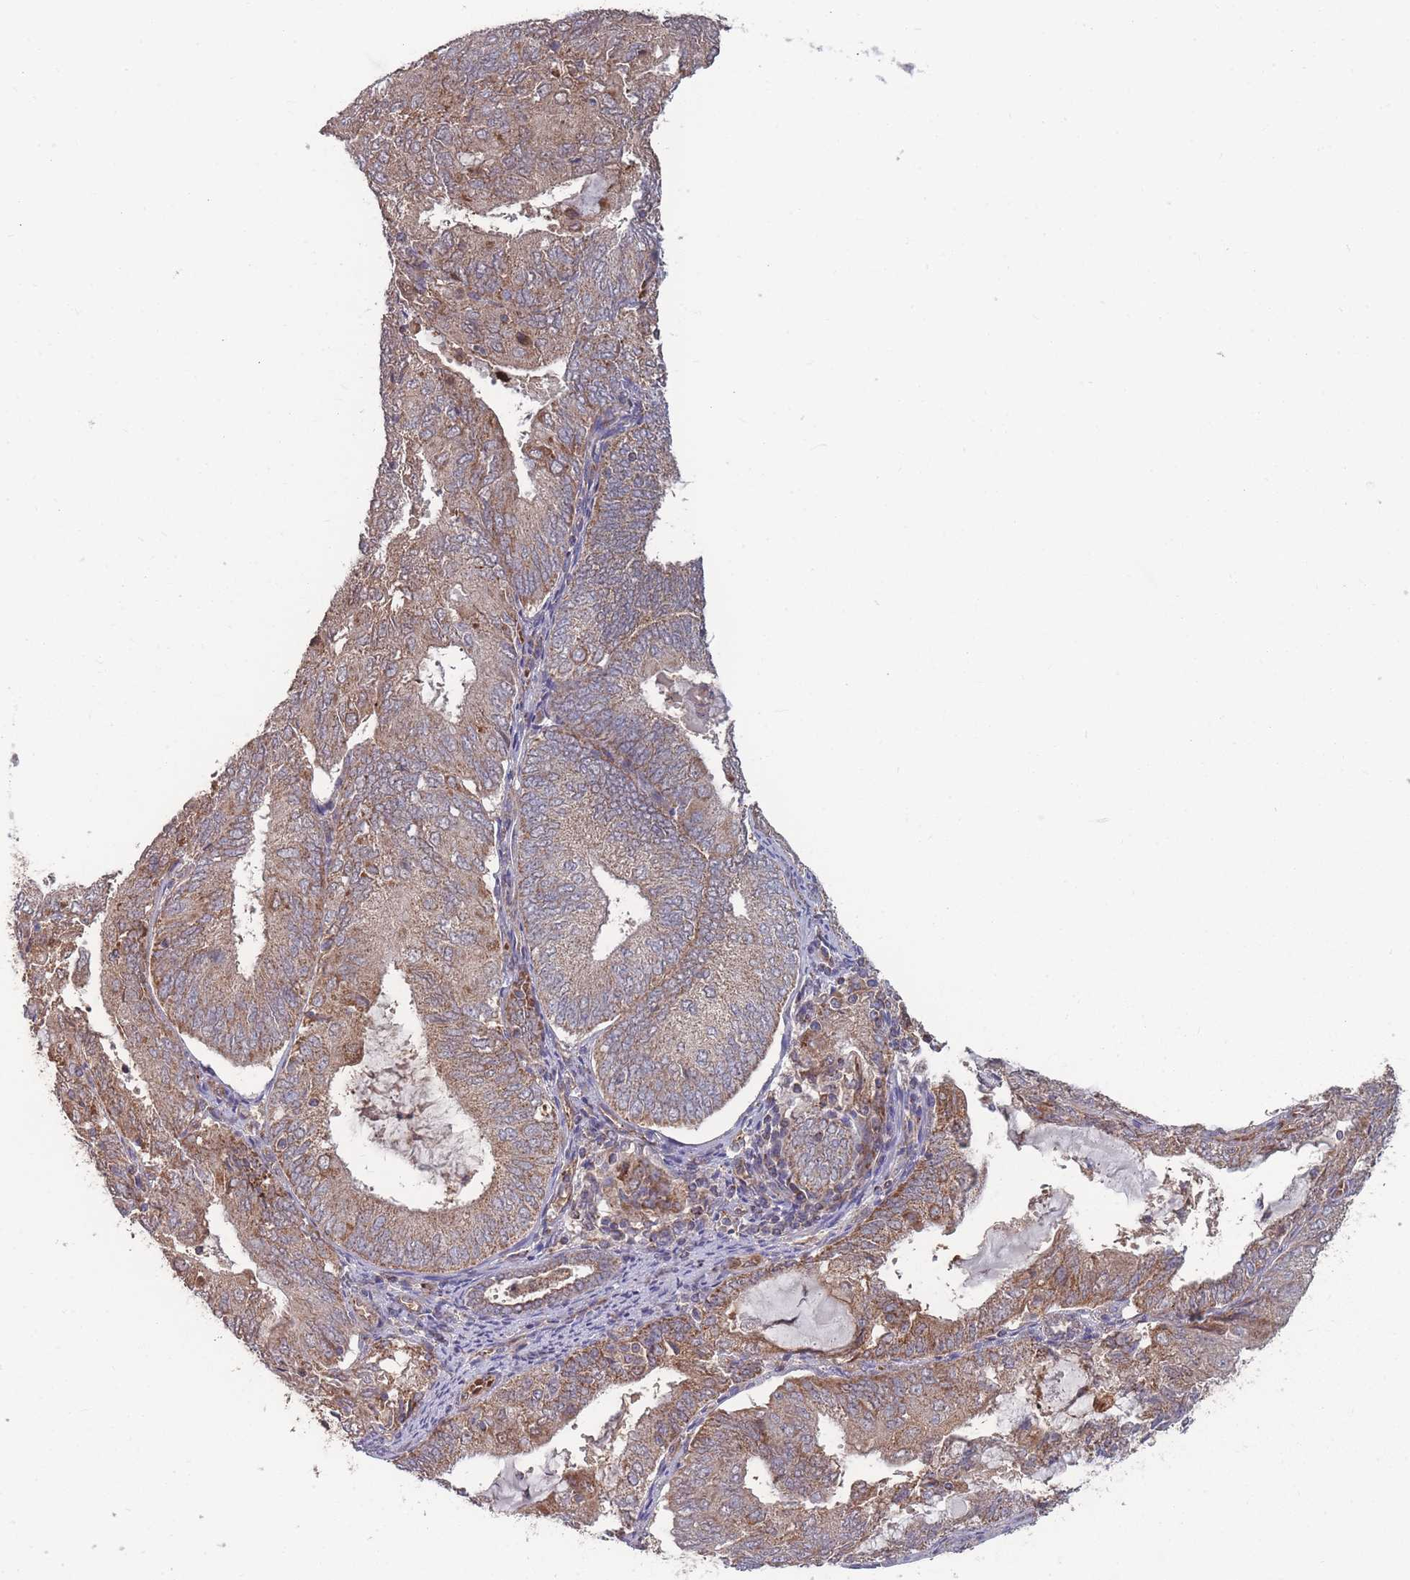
{"staining": {"intensity": "moderate", "quantity": ">75%", "location": "cytoplasmic/membranous"}, "tissue": "endometrial cancer", "cell_type": "Tumor cells", "image_type": "cancer", "snomed": [{"axis": "morphology", "description": "Adenocarcinoma, NOS"}, {"axis": "topography", "description": "Endometrium"}], "caption": "Immunohistochemical staining of adenocarcinoma (endometrial) reveals medium levels of moderate cytoplasmic/membranous protein positivity in approximately >75% of tumor cells.", "gene": "SLC35B4", "patient": {"sex": "female", "age": 81}}